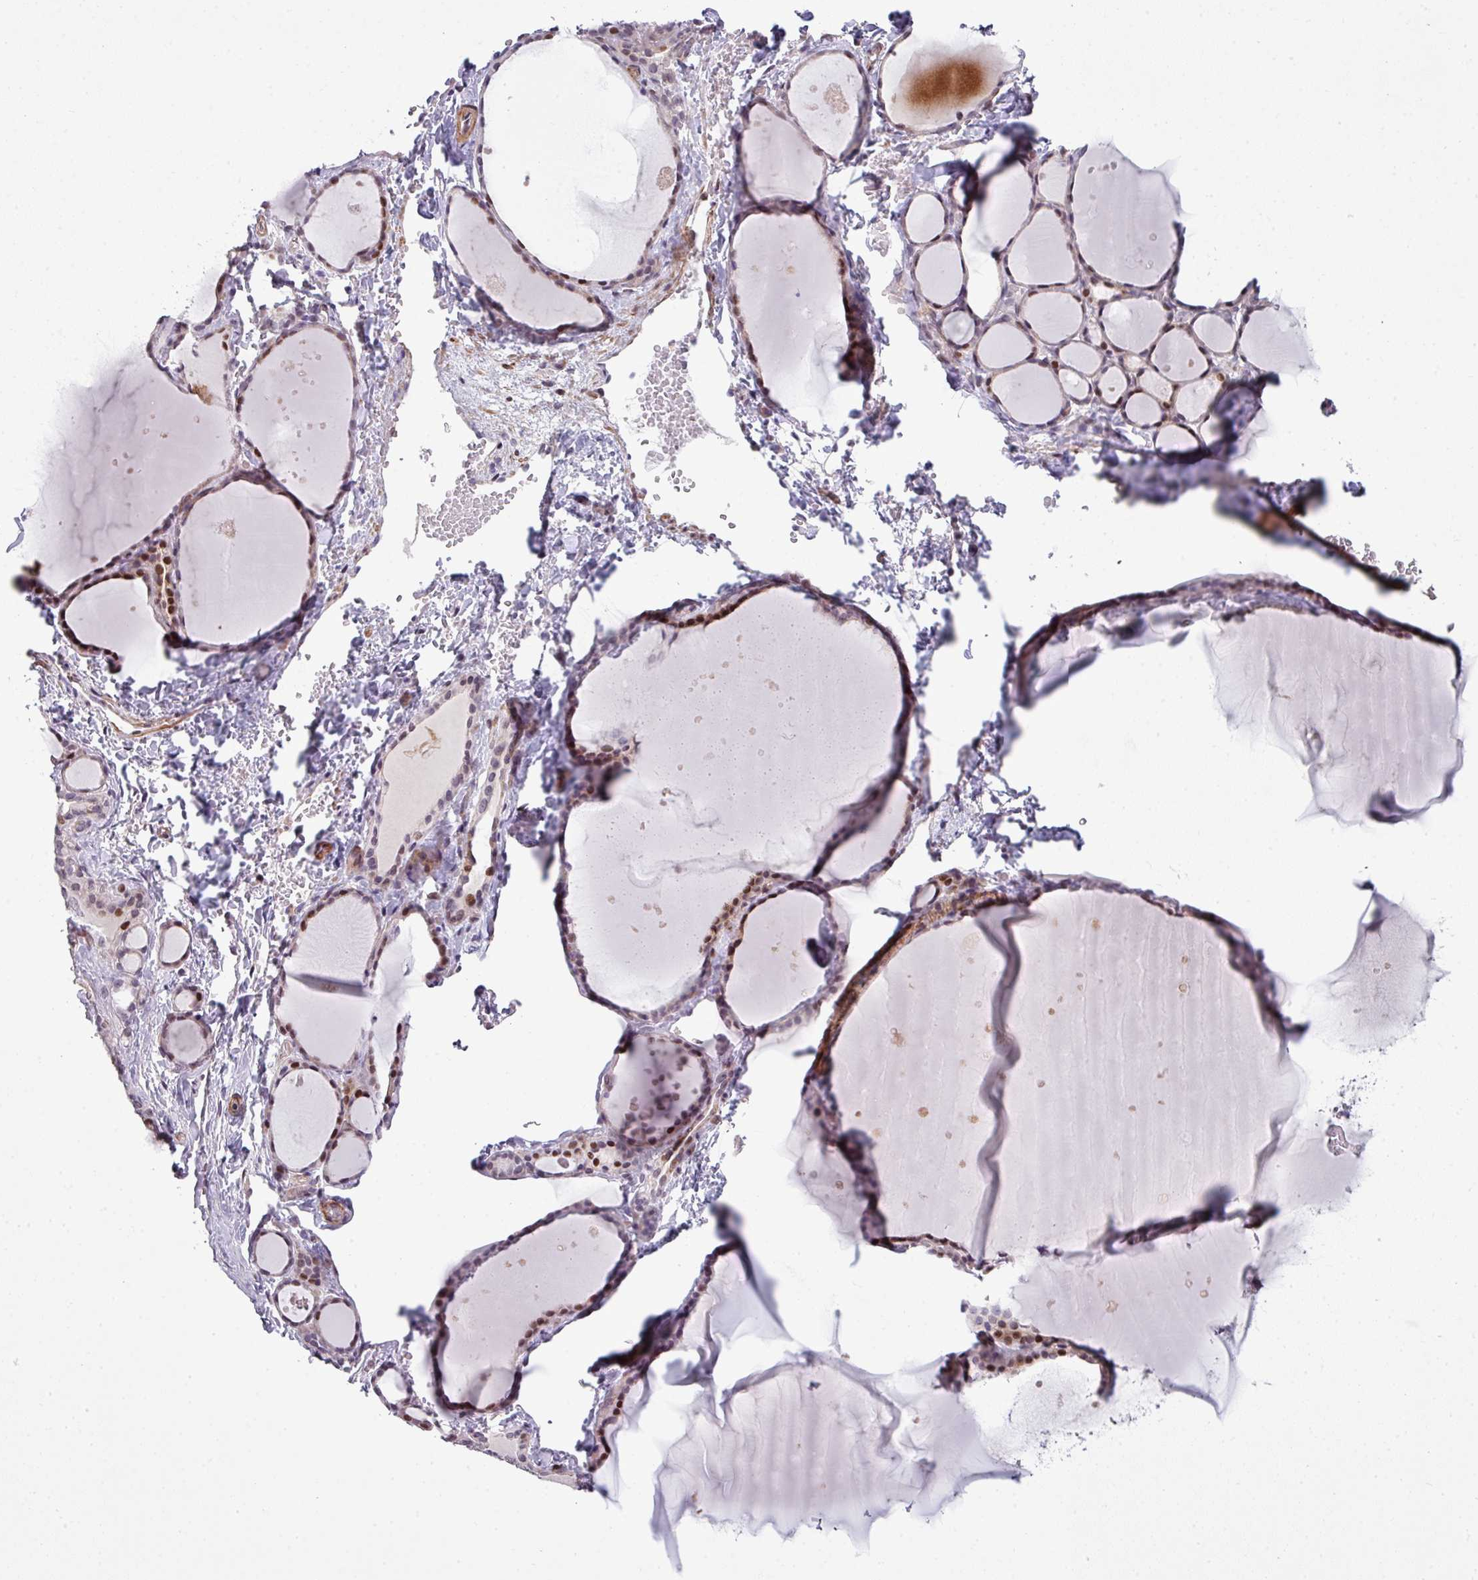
{"staining": {"intensity": "moderate", "quantity": "25%-75%", "location": "nuclear"}, "tissue": "thyroid gland", "cell_type": "Glandular cells", "image_type": "normal", "snomed": [{"axis": "morphology", "description": "Normal tissue, NOS"}, {"axis": "topography", "description": "Thyroid gland"}], "caption": "A micrograph of thyroid gland stained for a protein demonstrates moderate nuclear brown staining in glandular cells. The staining is performed using DAB brown chromogen to label protein expression. The nuclei are counter-stained blue using hematoxylin.", "gene": "ZNF688", "patient": {"sex": "female", "age": 49}}